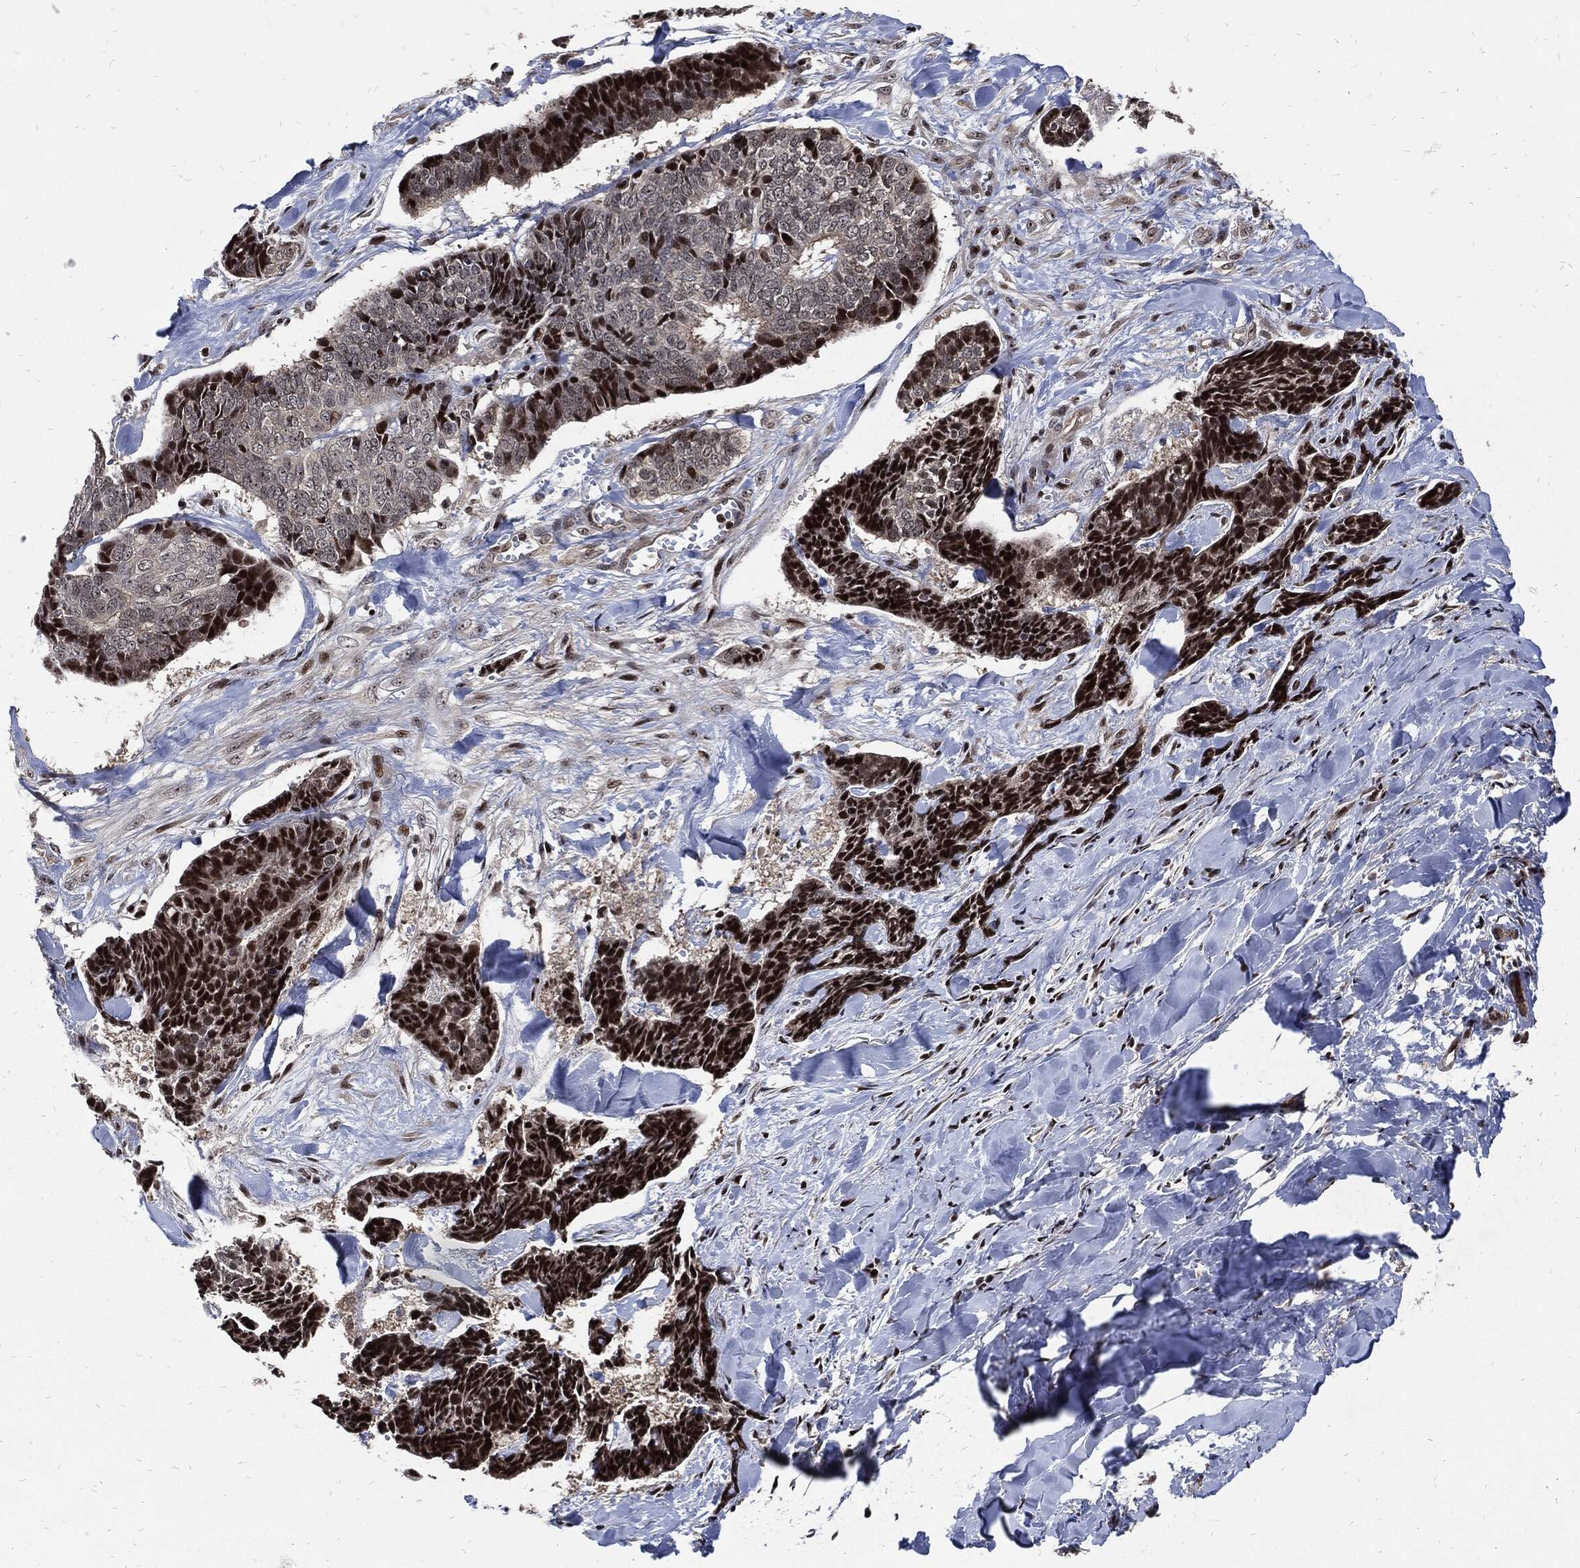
{"staining": {"intensity": "strong", "quantity": "25%-75%", "location": "nuclear"}, "tissue": "skin cancer", "cell_type": "Tumor cells", "image_type": "cancer", "snomed": [{"axis": "morphology", "description": "Basal cell carcinoma"}, {"axis": "topography", "description": "Skin"}], "caption": "Basal cell carcinoma (skin) stained with immunohistochemistry (IHC) reveals strong nuclear expression in approximately 25%-75% of tumor cells.", "gene": "ZNF775", "patient": {"sex": "male", "age": 86}}